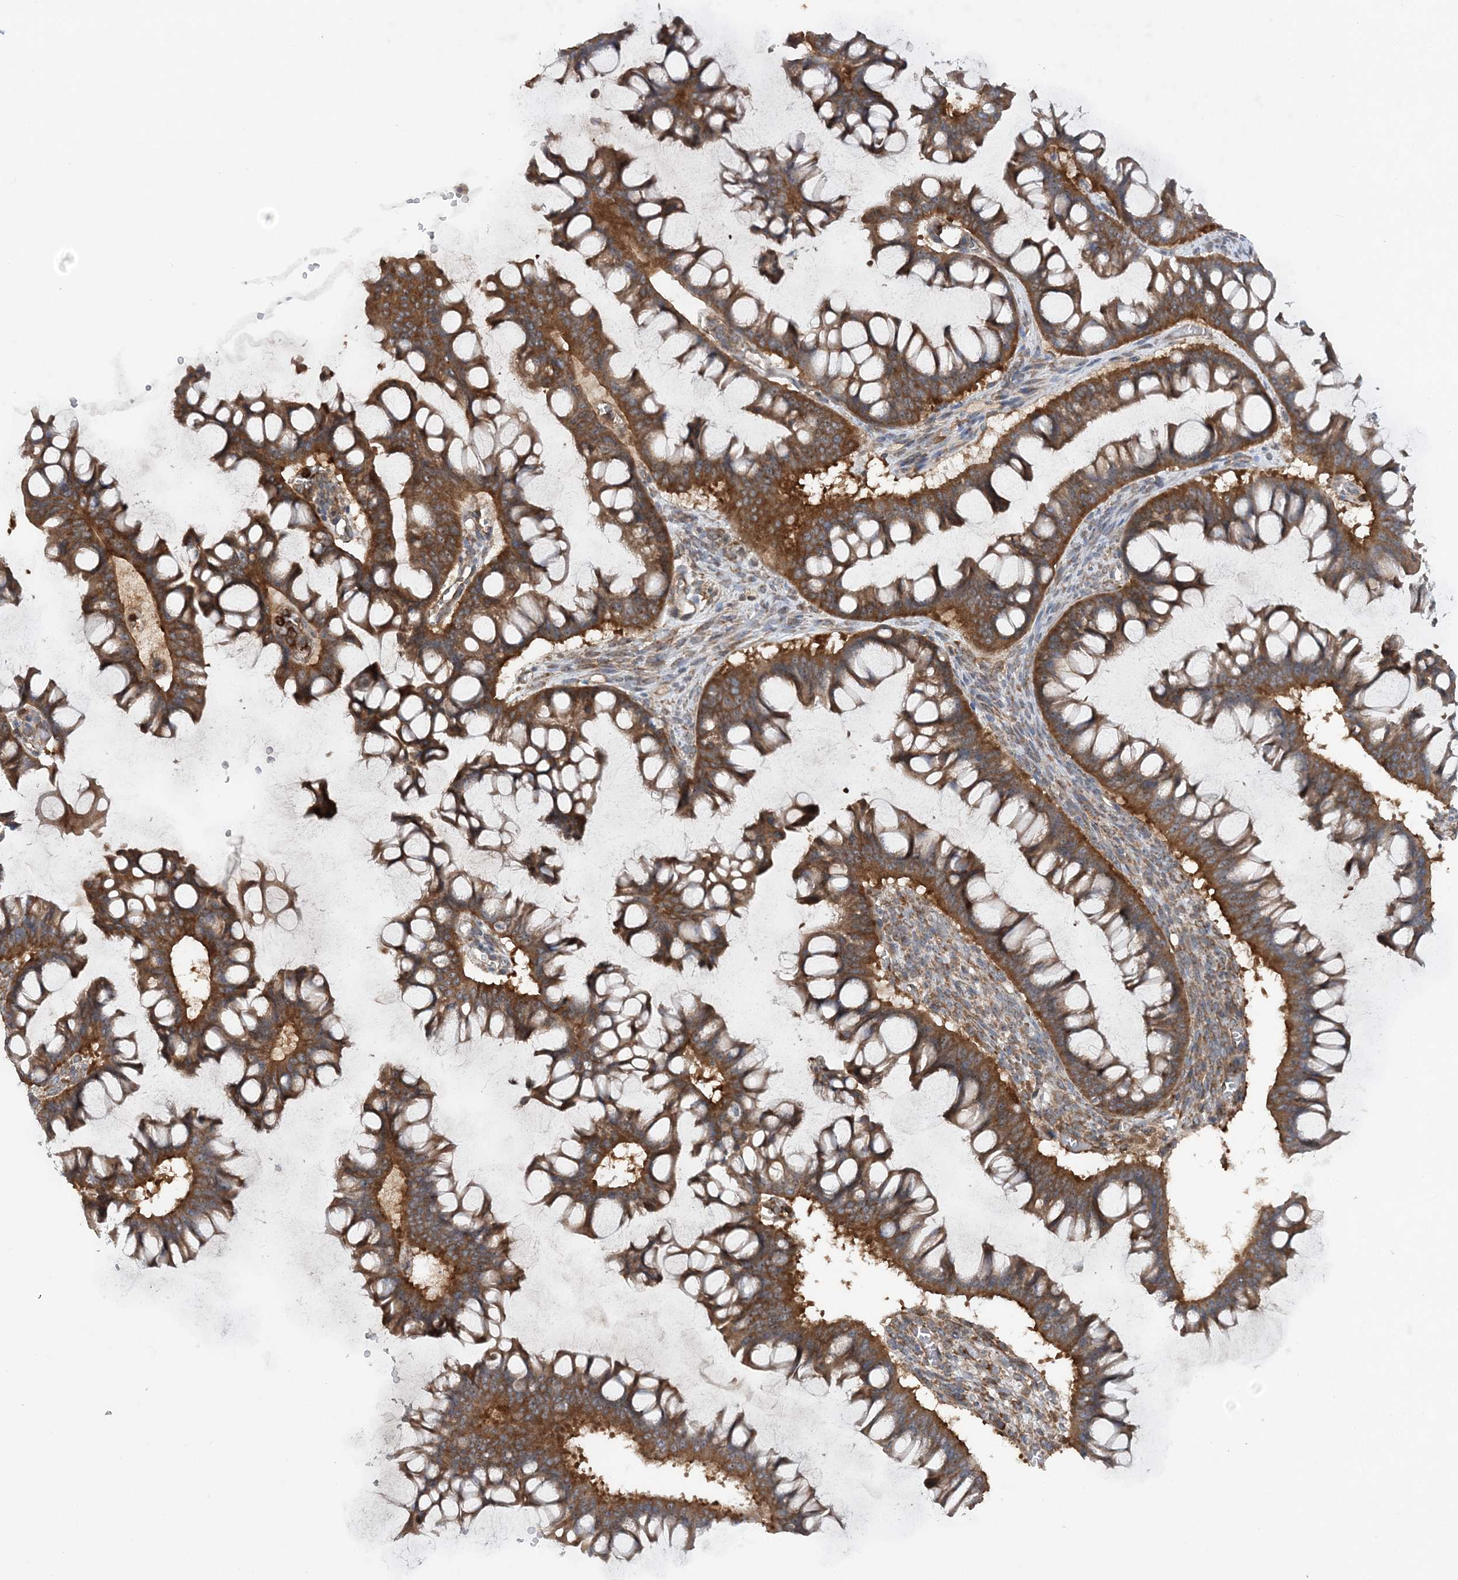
{"staining": {"intensity": "moderate", "quantity": ">75%", "location": "cytoplasmic/membranous"}, "tissue": "ovarian cancer", "cell_type": "Tumor cells", "image_type": "cancer", "snomed": [{"axis": "morphology", "description": "Cystadenocarcinoma, mucinous, NOS"}, {"axis": "topography", "description": "Ovary"}], "caption": "Ovarian cancer was stained to show a protein in brown. There is medium levels of moderate cytoplasmic/membranous positivity in about >75% of tumor cells.", "gene": "ACAP2", "patient": {"sex": "female", "age": 73}}